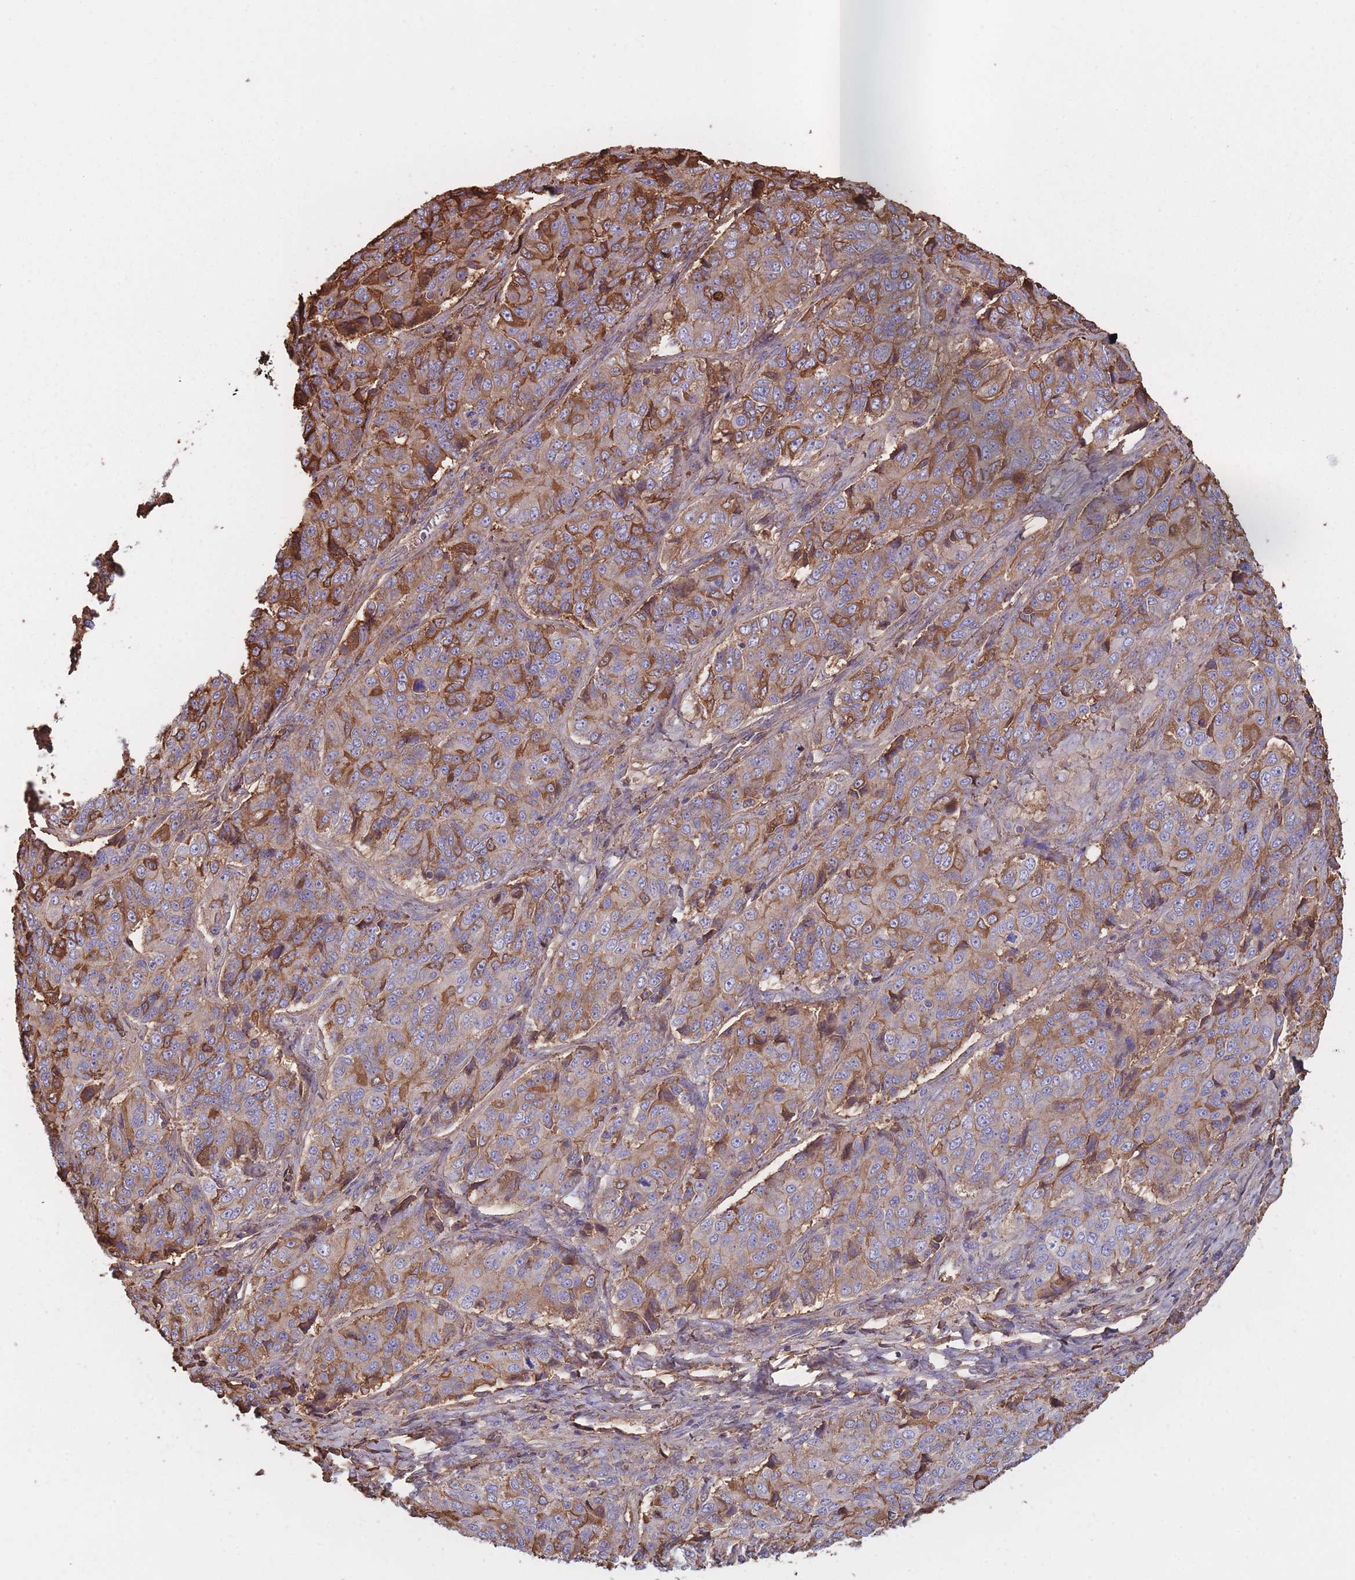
{"staining": {"intensity": "moderate", "quantity": "25%-75%", "location": "cytoplasmic/membranous"}, "tissue": "ovarian cancer", "cell_type": "Tumor cells", "image_type": "cancer", "snomed": [{"axis": "morphology", "description": "Carcinoma, endometroid"}, {"axis": "topography", "description": "Ovary"}], "caption": "Immunohistochemical staining of human ovarian cancer exhibits moderate cytoplasmic/membranous protein positivity in approximately 25%-75% of tumor cells.", "gene": "KAT2A", "patient": {"sex": "female", "age": 51}}